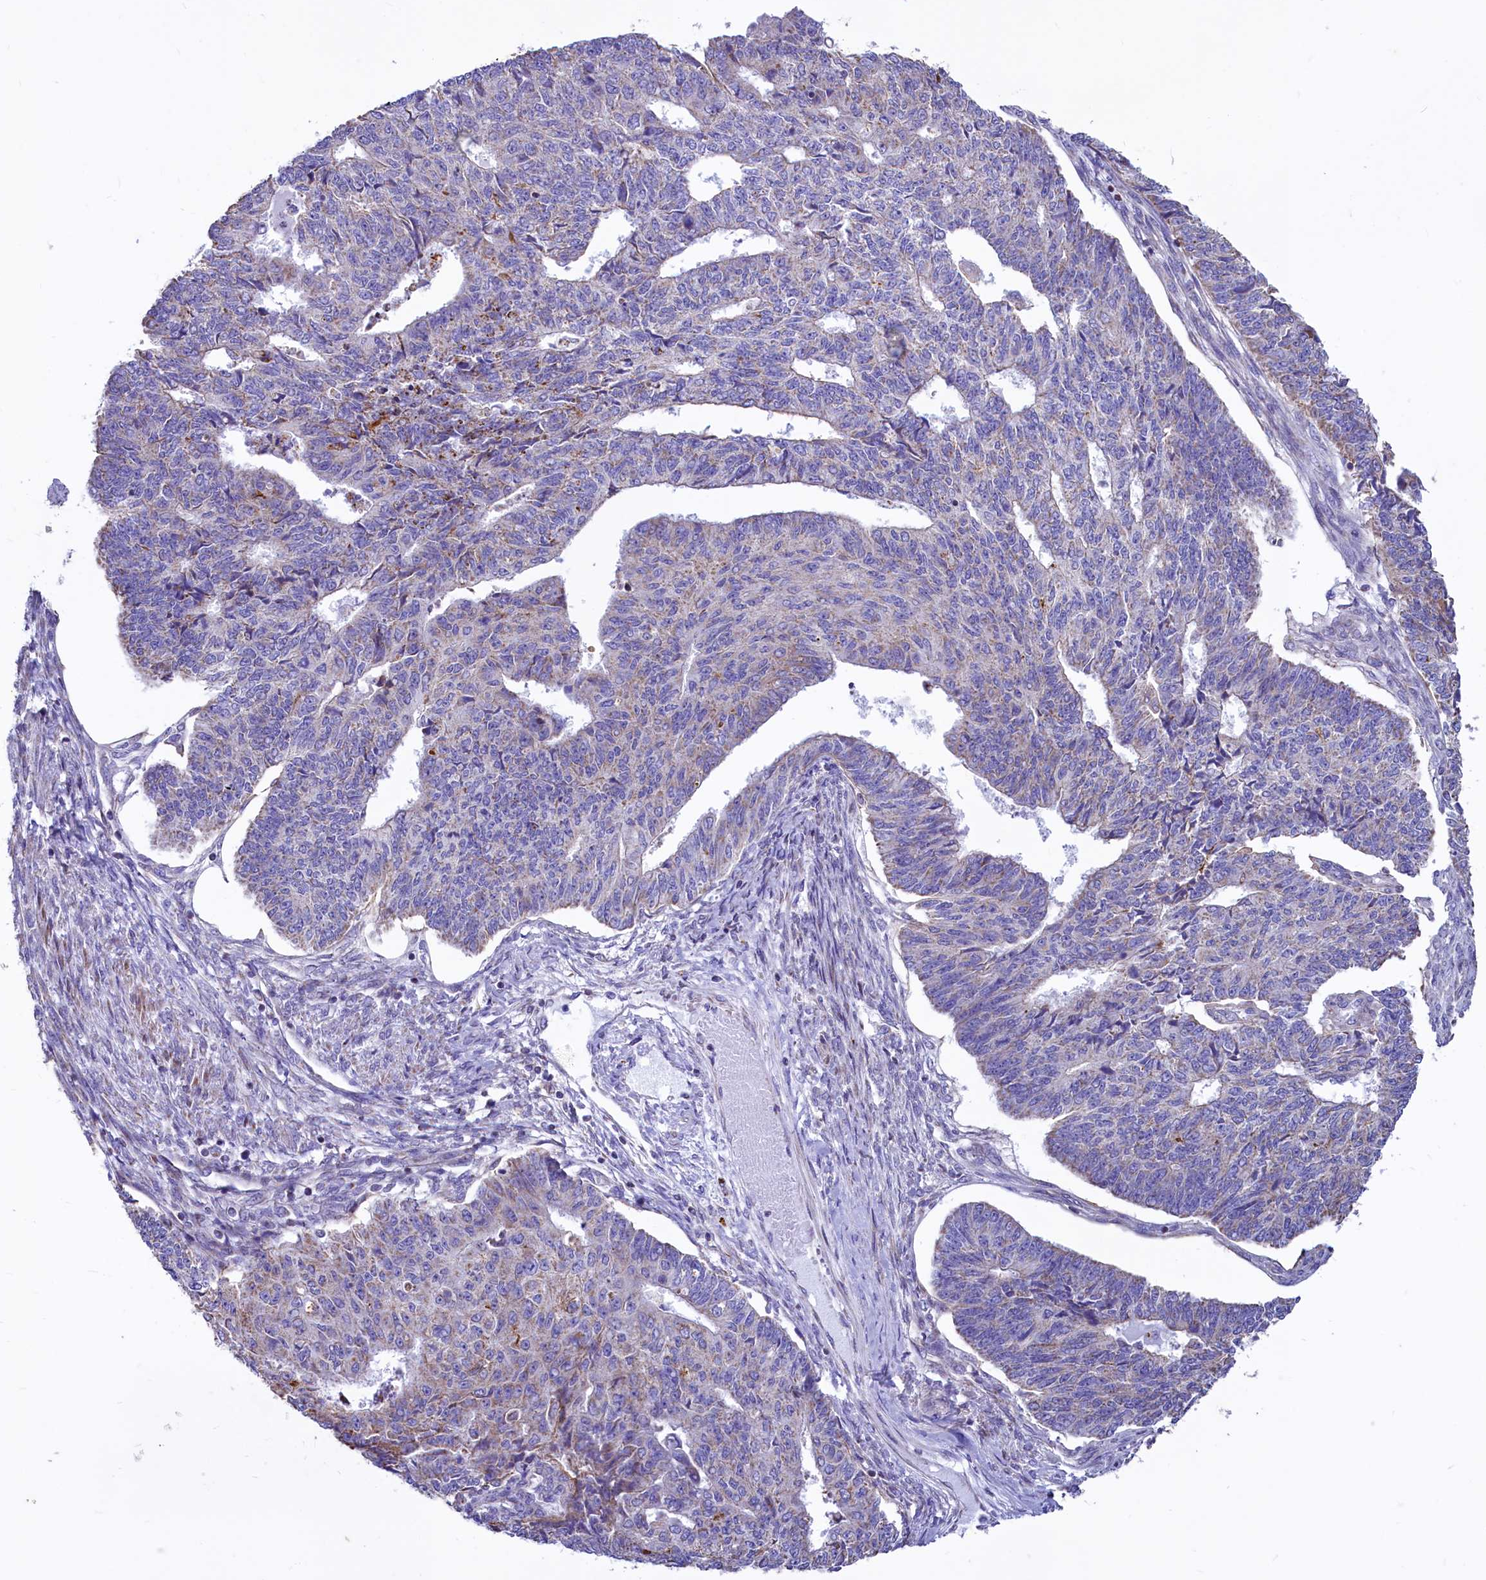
{"staining": {"intensity": "weak", "quantity": "<25%", "location": "cytoplasmic/membranous"}, "tissue": "endometrial cancer", "cell_type": "Tumor cells", "image_type": "cancer", "snomed": [{"axis": "morphology", "description": "Adenocarcinoma, NOS"}, {"axis": "topography", "description": "Endometrium"}], "caption": "Tumor cells are negative for brown protein staining in endometrial adenocarcinoma. The staining was performed using DAB (3,3'-diaminobenzidine) to visualize the protein expression in brown, while the nuclei were stained in blue with hematoxylin (Magnification: 20x).", "gene": "VWCE", "patient": {"sex": "female", "age": 32}}